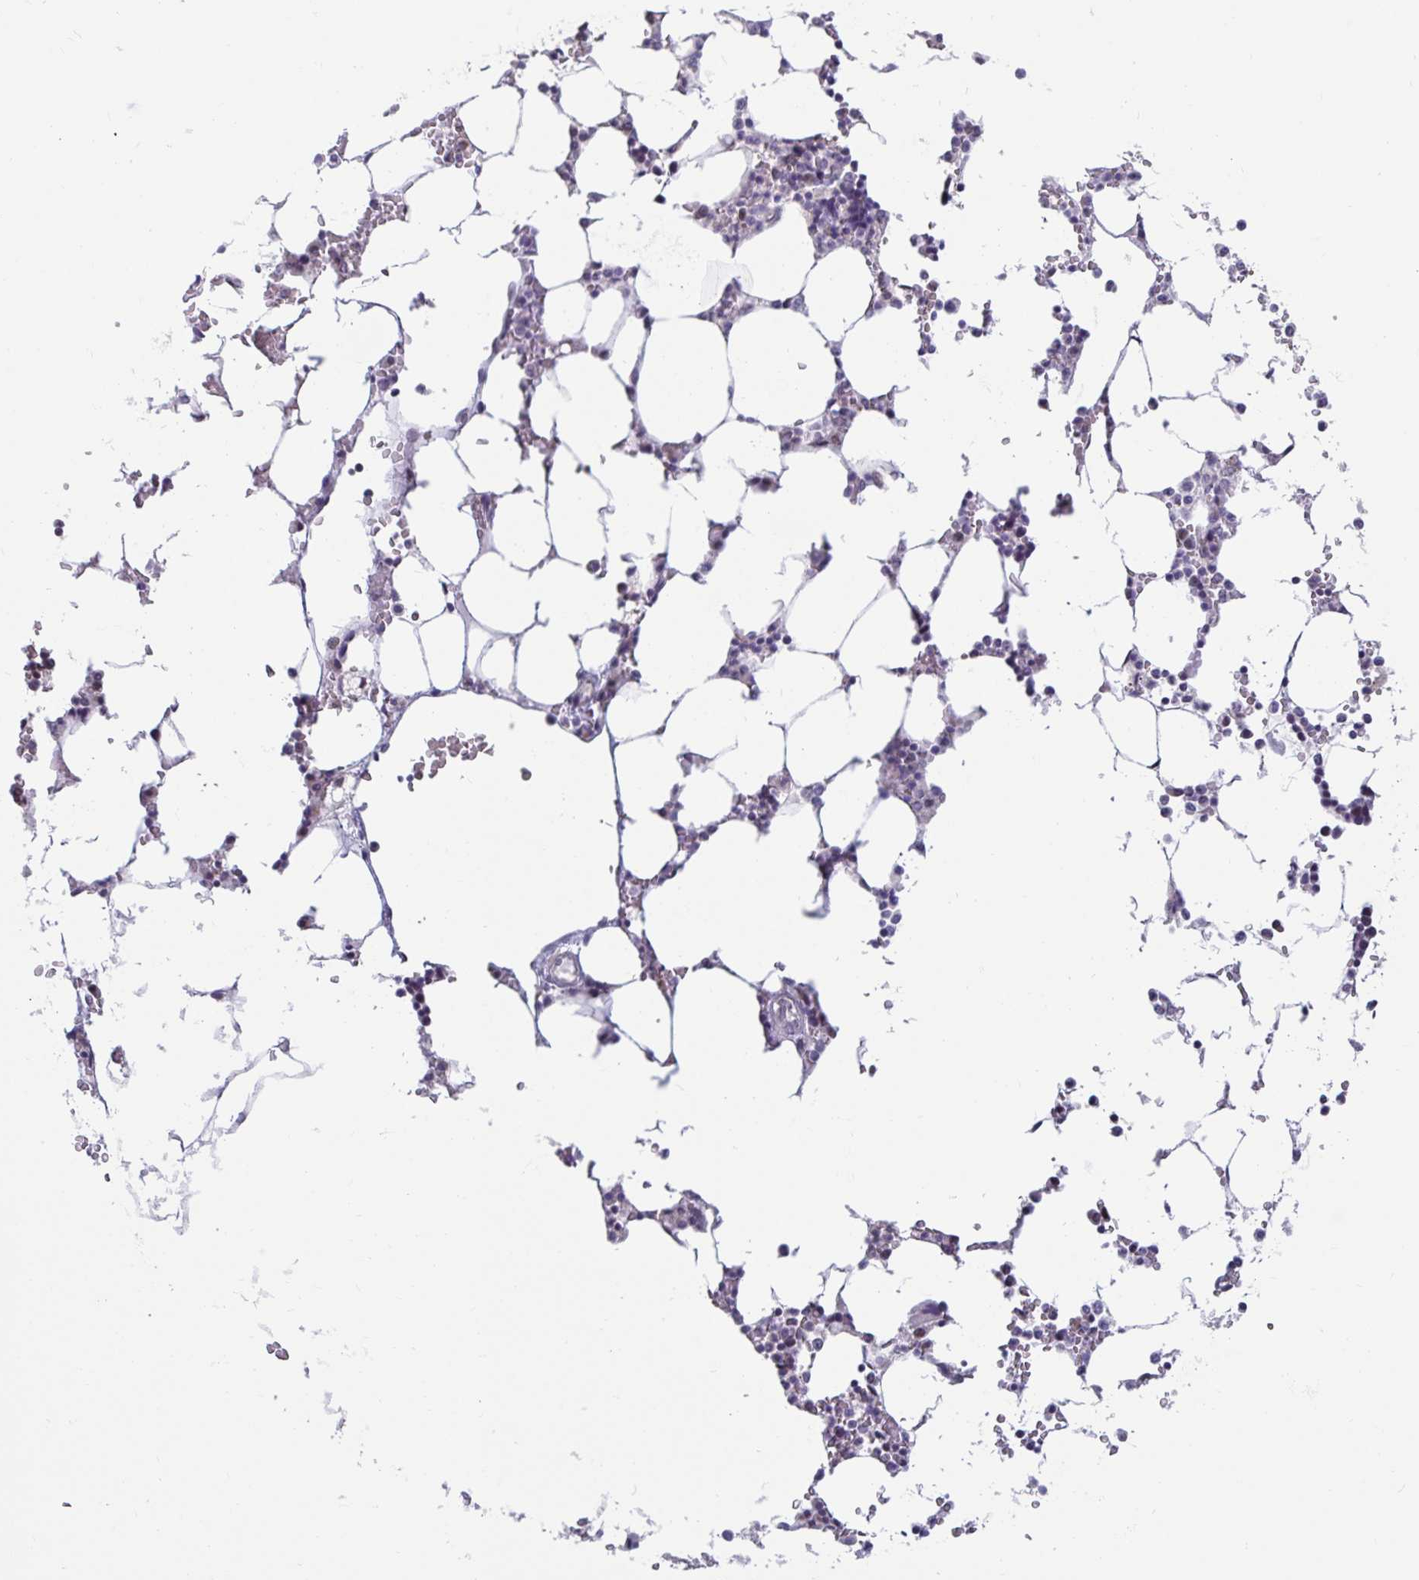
{"staining": {"intensity": "negative", "quantity": "none", "location": "none"}, "tissue": "bone marrow", "cell_type": "Hematopoietic cells", "image_type": "normal", "snomed": [{"axis": "morphology", "description": "Normal tissue, NOS"}, {"axis": "topography", "description": "Bone marrow"}], "caption": "Immunohistochemical staining of unremarkable human bone marrow exhibits no significant expression in hematopoietic cells.", "gene": "ANLN", "patient": {"sex": "male", "age": 64}}